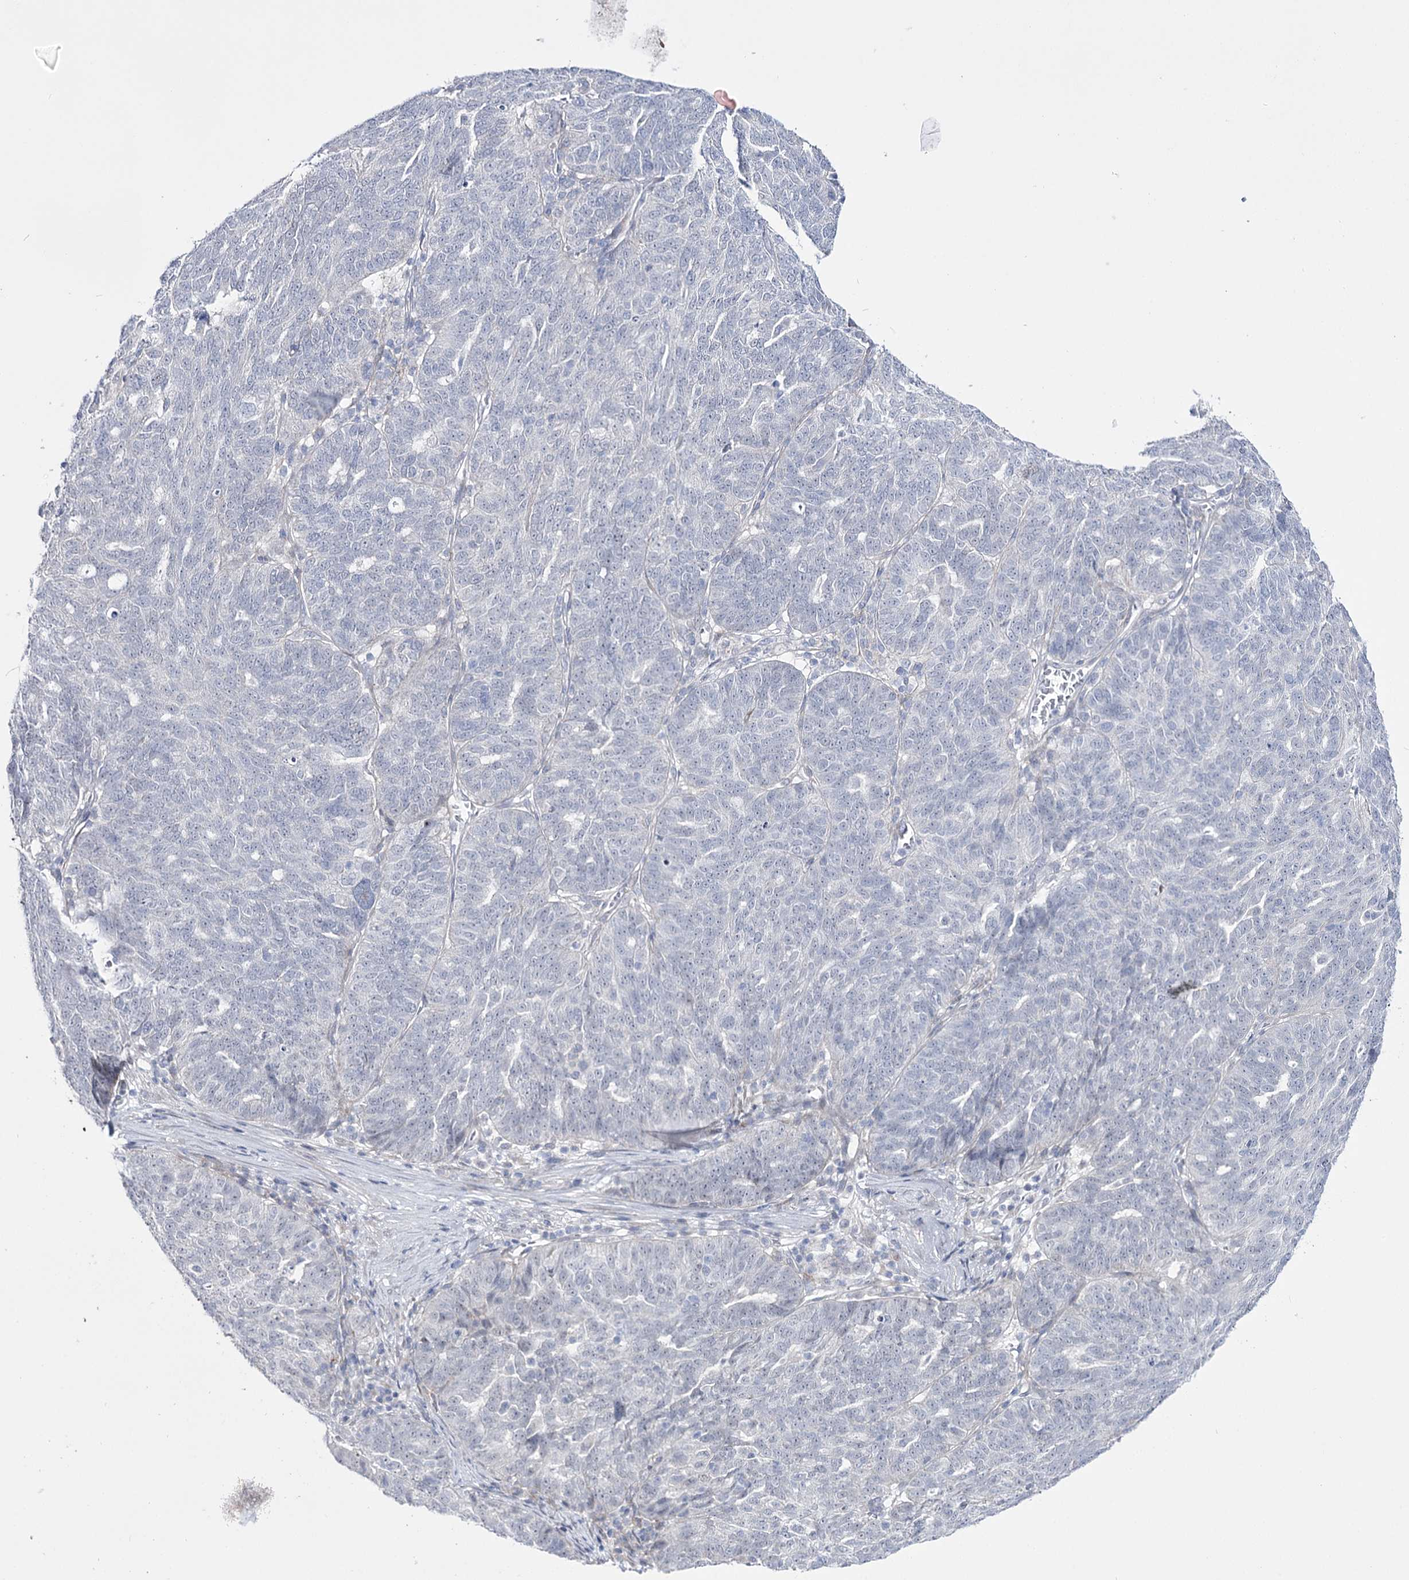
{"staining": {"intensity": "negative", "quantity": "none", "location": "none"}, "tissue": "ovarian cancer", "cell_type": "Tumor cells", "image_type": "cancer", "snomed": [{"axis": "morphology", "description": "Cystadenocarcinoma, serous, NOS"}, {"axis": "topography", "description": "Ovary"}], "caption": "Tumor cells are negative for brown protein staining in serous cystadenocarcinoma (ovarian). The staining was performed using DAB to visualize the protein expression in brown, while the nuclei were stained in blue with hematoxylin (Magnification: 20x).", "gene": "RBM15B", "patient": {"sex": "female", "age": 59}}